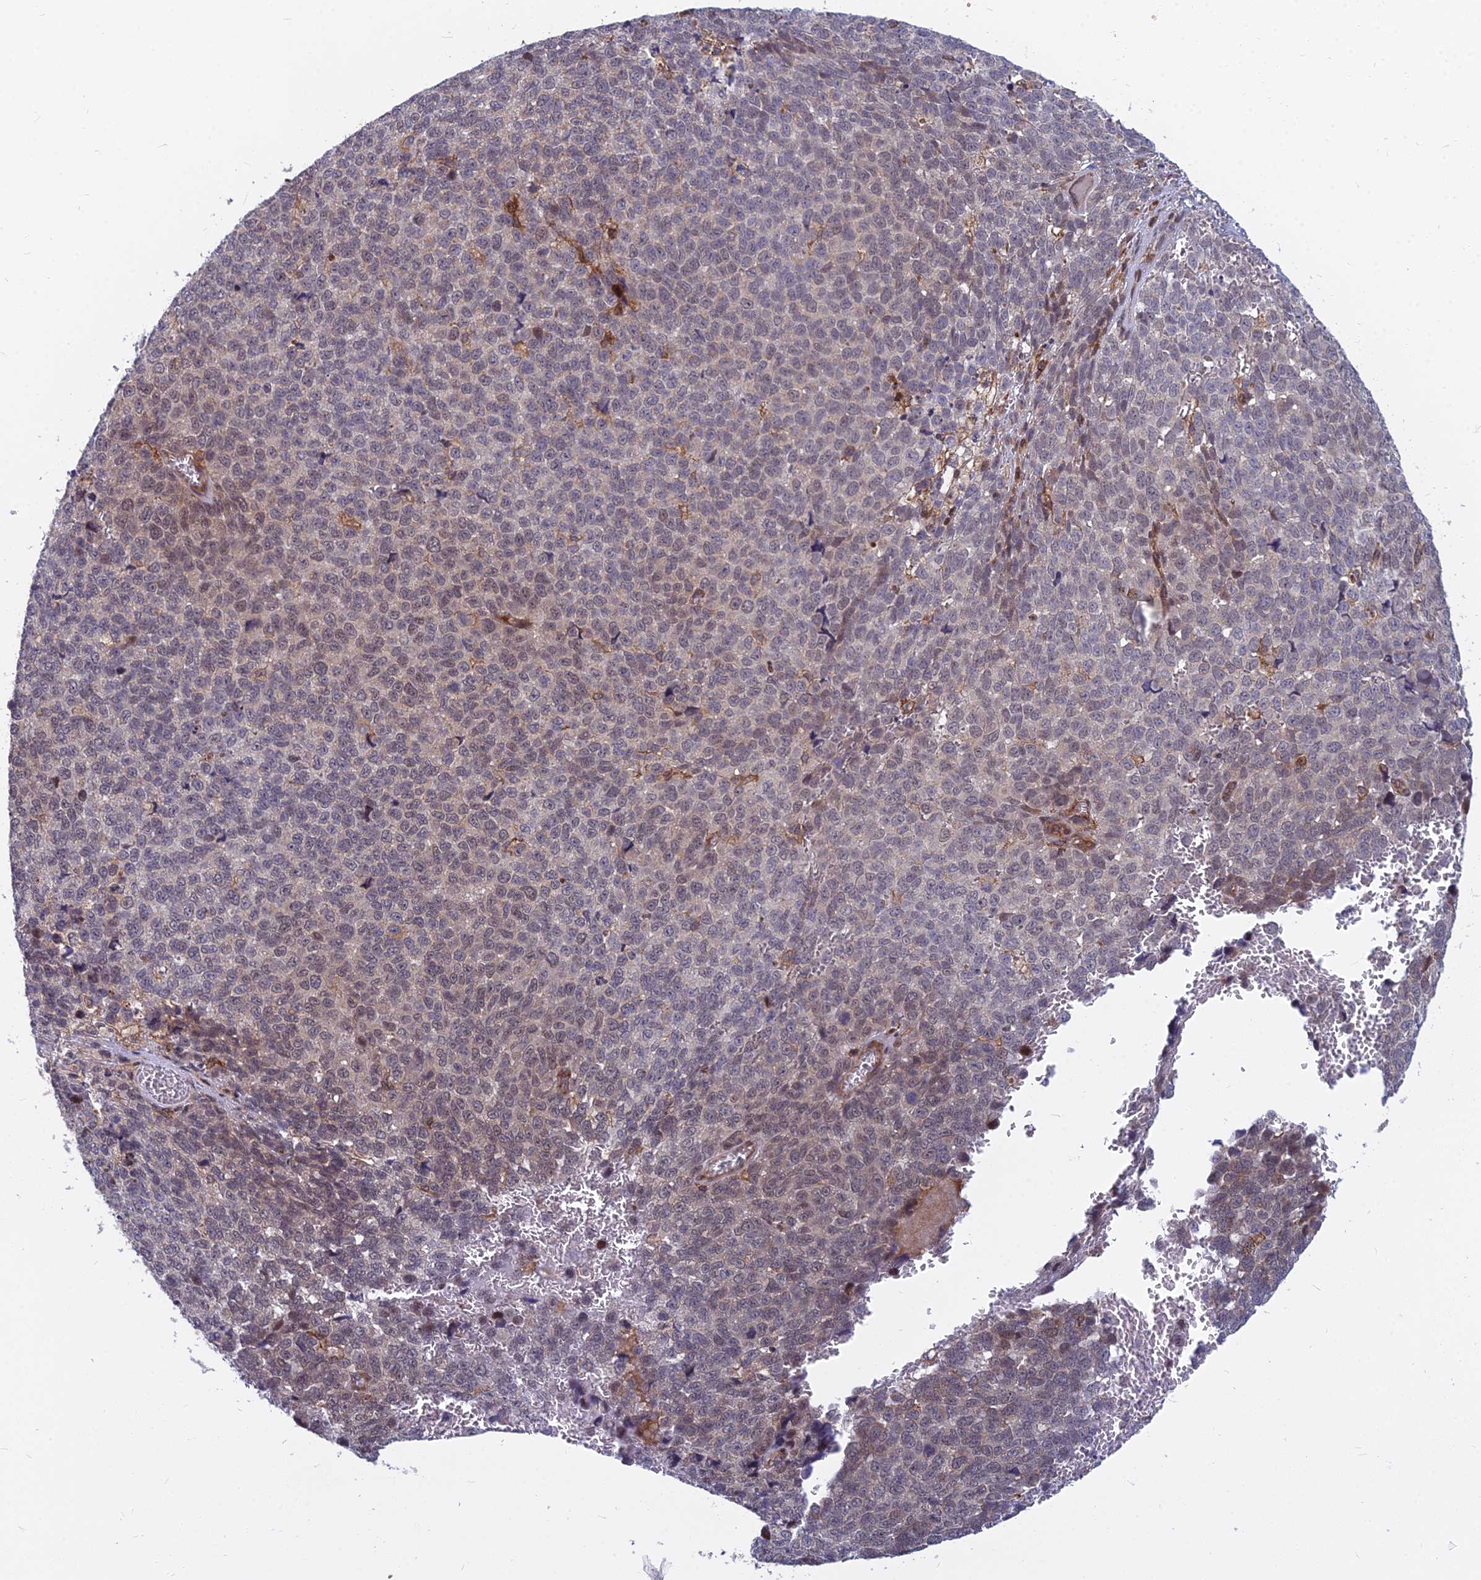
{"staining": {"intensity": "weak", "quantity": "<25%", "location": "nuclear"}, "tissue": "melanoma", "cell_type": "Tumor cells", "image_type": "cancer", "snomed": [{"axis": "morphology", "description": "Malignant melanoma, NOS"}, {"axis": "topography", "description": "Nose, NOS"}], "caption": "Protein analysis of malignant melanoma reveals no significant positivity in tumor cells. (DAB immunohistochemistry (IHC) visualized using brightfield microscopy, high magnification).", "gene": "COMMD2", "patient": {"sex": "female", "age": 48}}